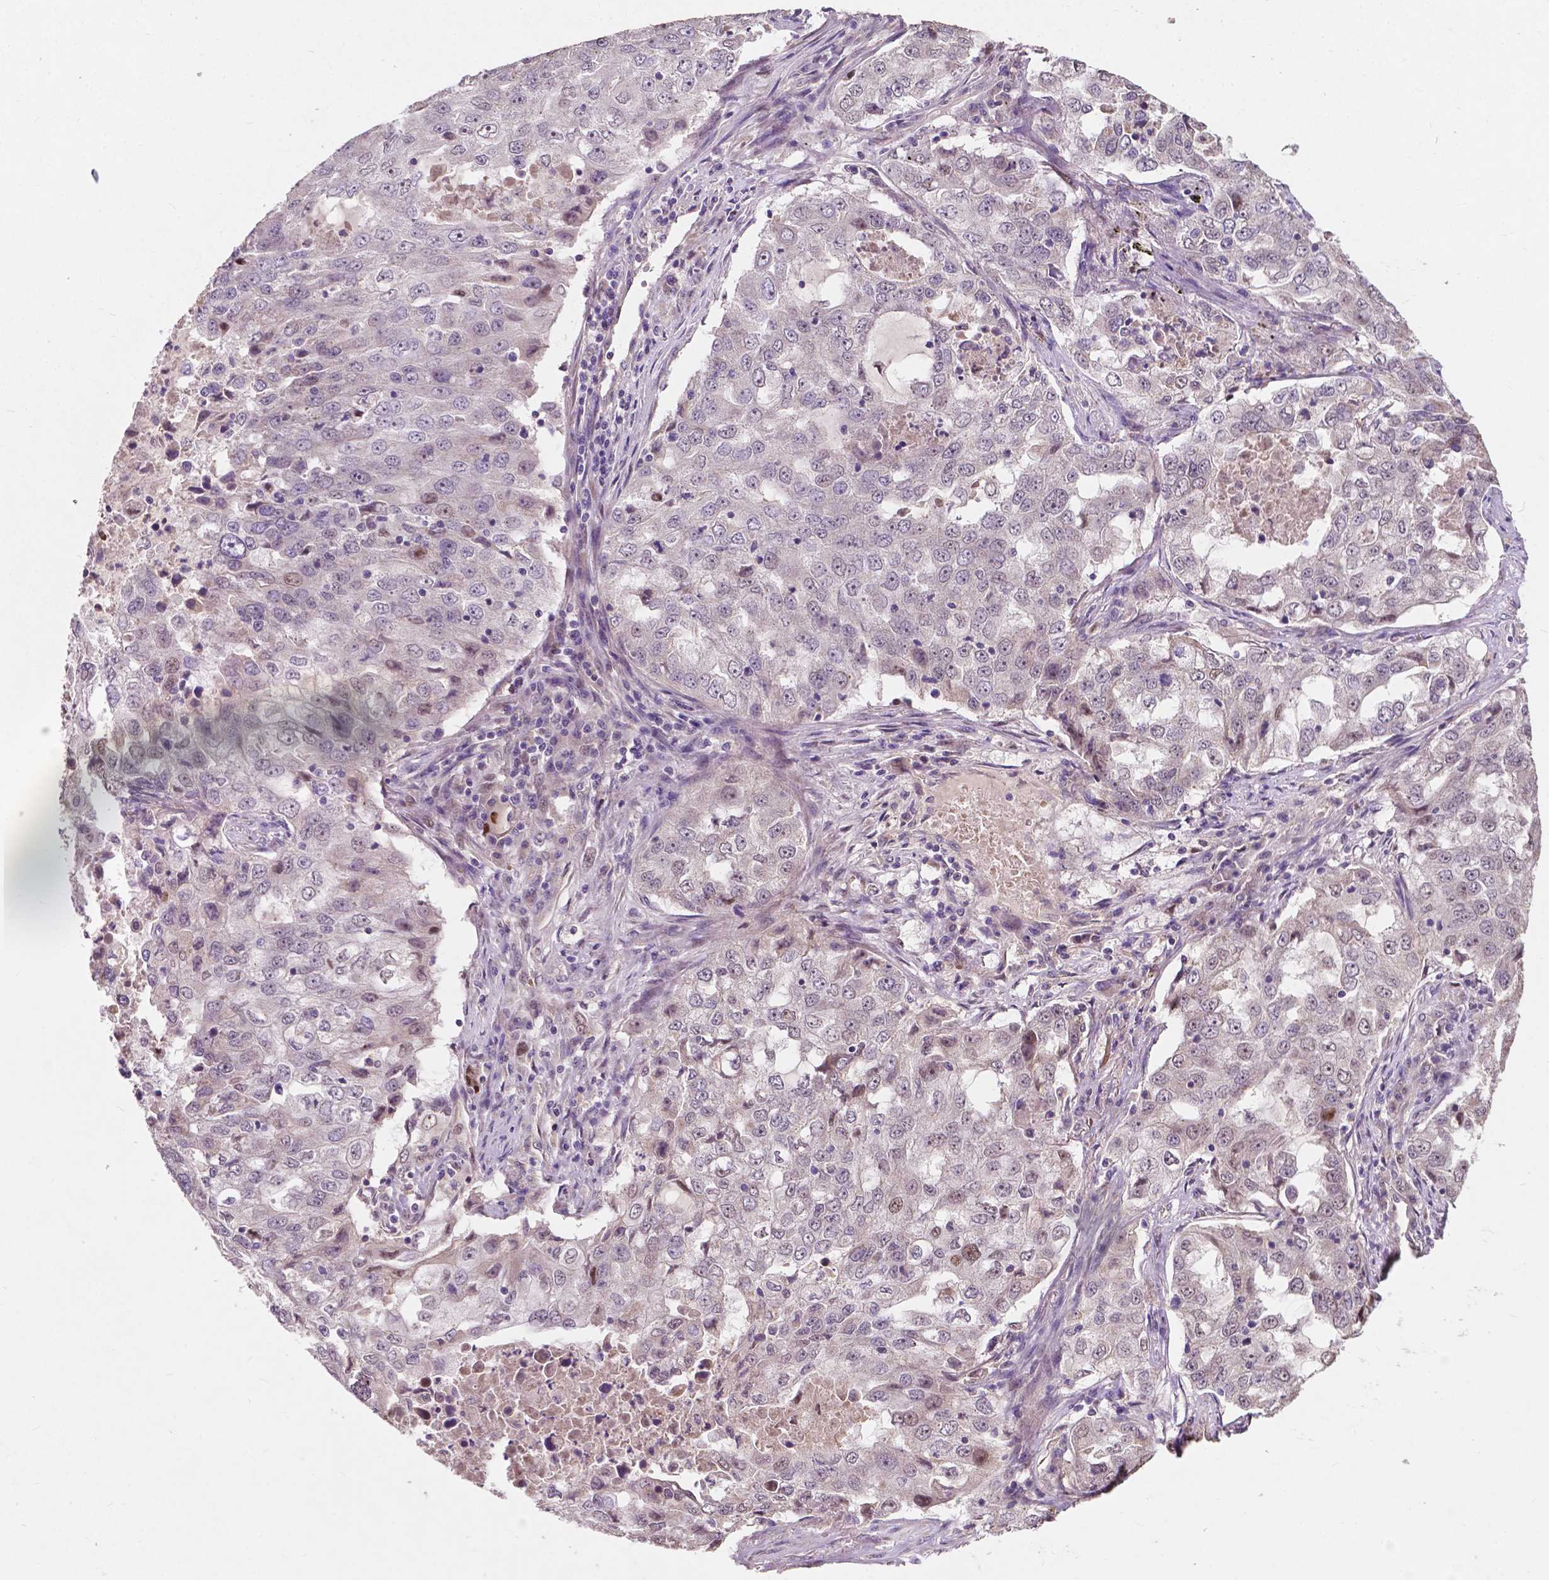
{"staining": {"intensity": "weak", "quantity": "<25%", "location": "nuclear"}, "tissue": "lung cancer", "cell_type": "Tumor cells", "image_type": "cancer", "snomed": [{"axis": "morphology", "description": "Adenocarcinoma, NOS"}, {"axis": "topography", "description": "Lung"}], "caption": "Human adenocarcinoma (lung) stained for a protein using immunohistochemistry displays no expression in tumor cells.", "gene": "DUSP16", "patient": {"sex": "female", "age": 61}}